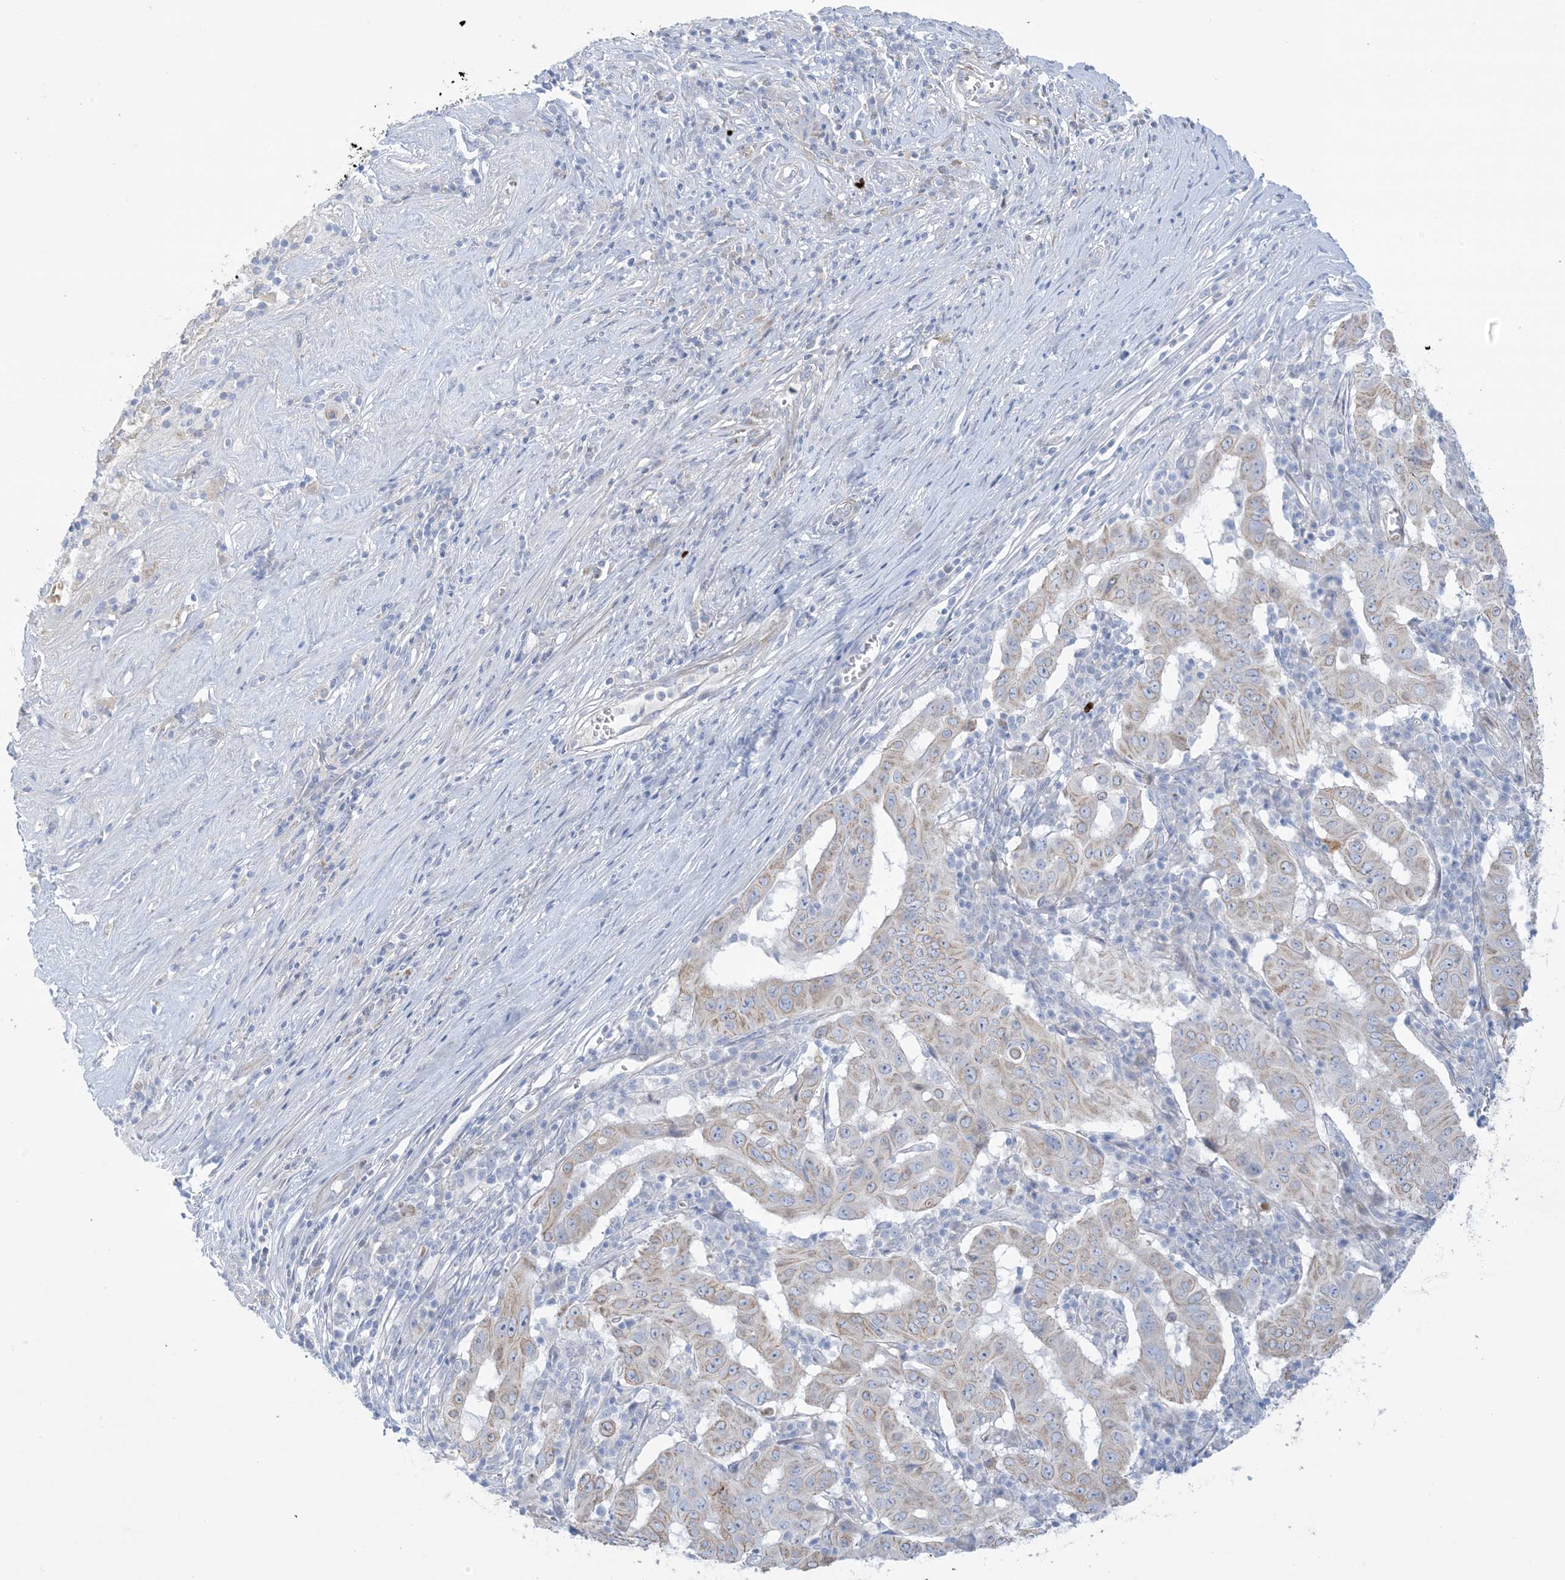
{"staining": {"intensity": "weak", "quantity": "25%-75%", "location": "cytoplasmic/membranous"}, "tissue": "pancreatic cancer", "cell_type": "Tumor cells", "image_type": "cancer", "snomed": [{"axis": "morphology", "description": "Adenocarcinoma, NOS"}, {"axis": "topography", "description": "Pancreas"}], "caption": "This photomicrograph demonstrates immunohistochemistry (IHC) staining of pancreatic adenocarcinoma, with low weak cytoplasmic/membranous staining in about 25%-75% of tumor cells.", "gene": "ATP11C", "patient": {"sex": "male", "age": 63}}